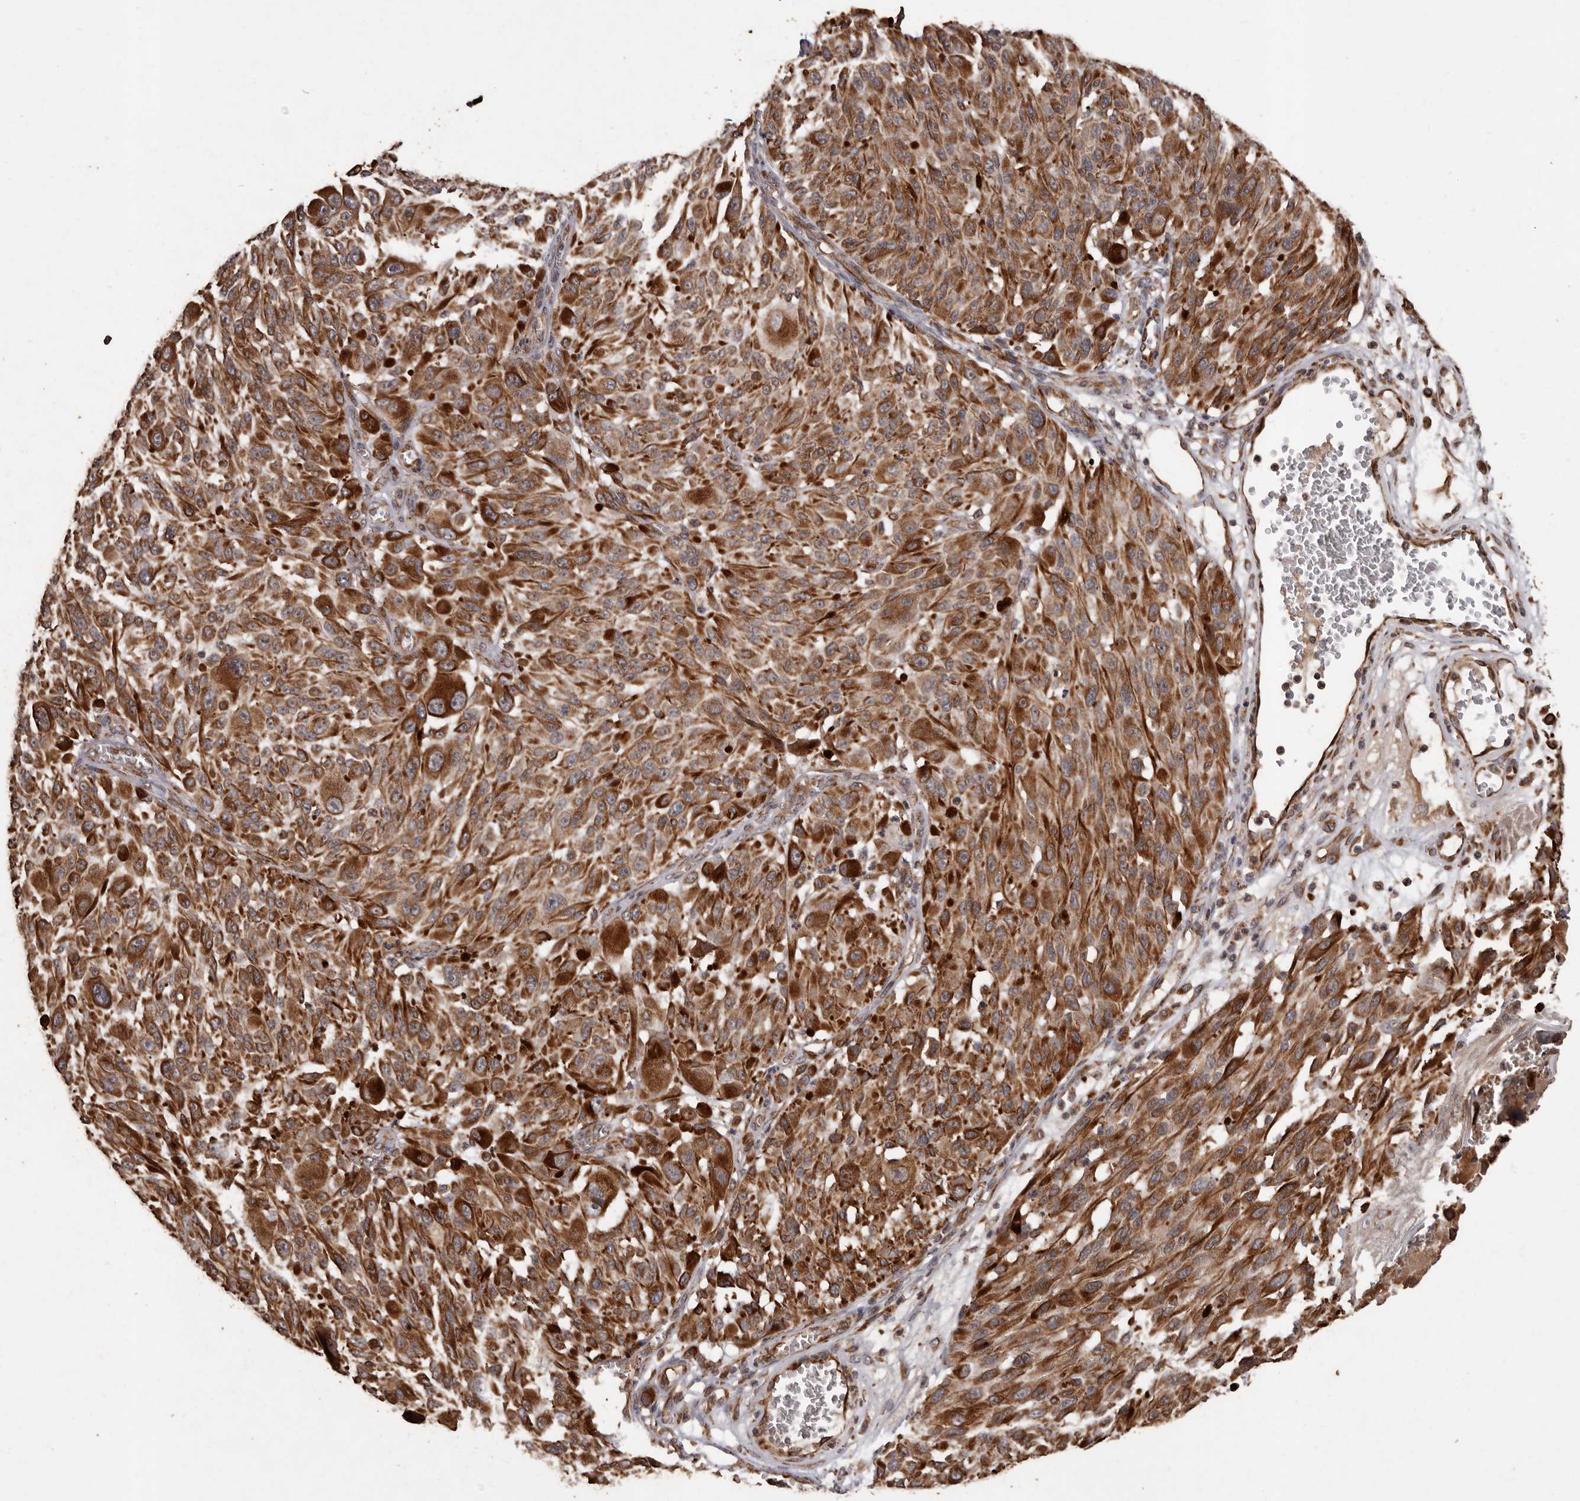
{"staining": {"intensity": "moderate", "quantity": ">75%", "location": "cytoplasmic/membranous"}, "tissue": "melanoma", "cell_type": "Tumor cells", "image_type": "cancer", "snomed": [{"axis": "morphology", "description": "Malignant melanoma, NOS"}, {"axis": "topography", "description": "Skin"}], "caption": "High-power microscopy captured an immunohistochemistry photomicrograph of malignant melanoma, revealing moderate cytoplasmic/membranous positivity in about >75% of tumor cells.", "gene": "BRAT1", "patient": {"sex": "male", "age": 83}}